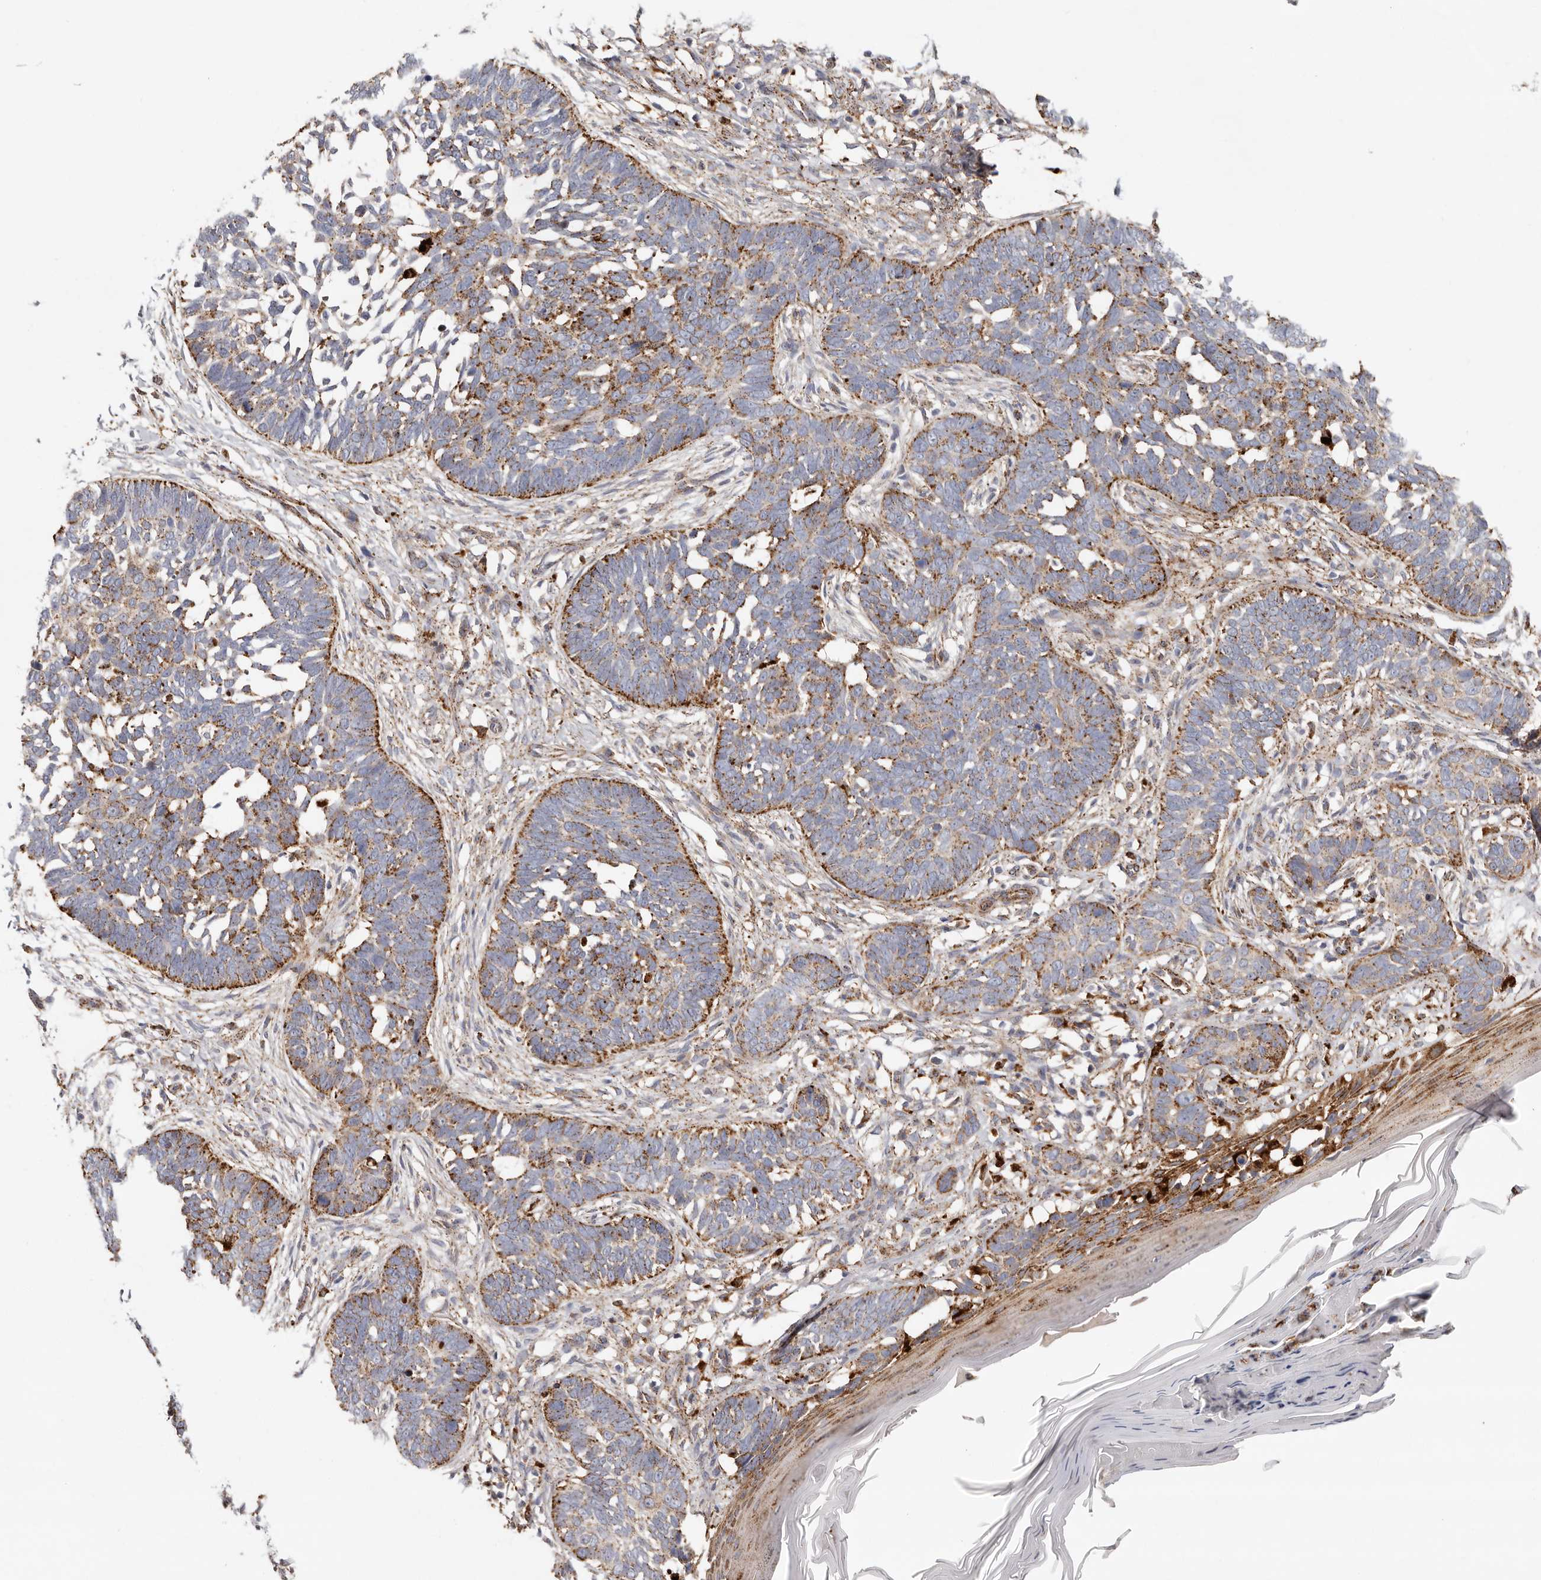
{"staining": {"intensity": "moderate", "quantity": "25%-75%", "location": "cytoplasmic/membranous"}, "tissue": "skin cancer", "cell_type": "Tumor cells", "image_type": "cancer", "snomed": [{"axis": "morphology", "description": "Normal tissue, NOS"}, {"axis": "morphology", "description": "Basal cell carcinoma"}, {"axis": "topography", "description": "Skin"}], "caption": "Immunohistochemical staining of human basal cell carcinoma (skin) reveals medium levels of moderate cytoplasmic/membranous protein expression in about 25%-75% of tumor cells.", "gene": "GRN", "patient": {"sex": "male", "age": 77}}